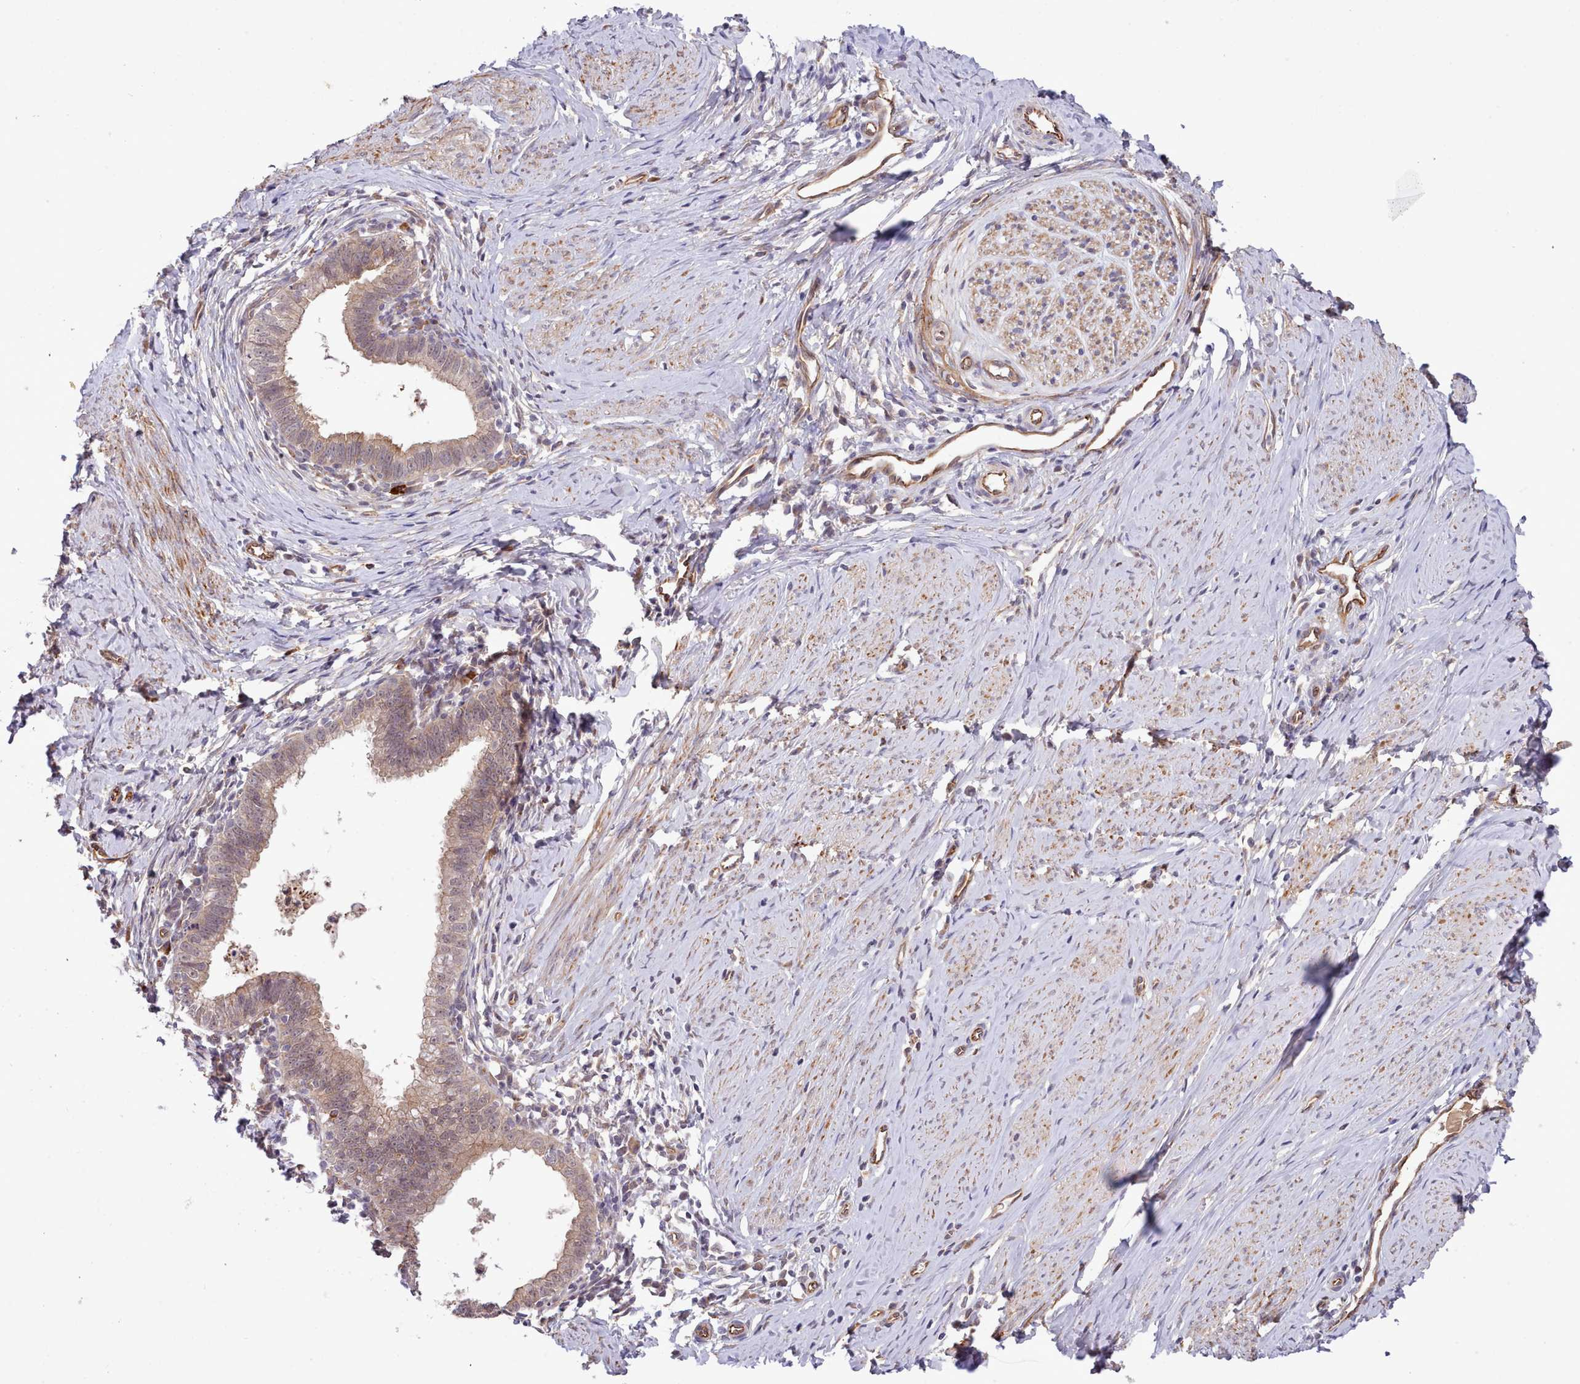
{"staining": {"intensity": "weak", "quantity": ">75%", "location": "cytoplasmic/membranous,nuclear"}, "tissue": "cervical cancer", "cell_type": "Tumor cells", "image_type": "cancer", "snomed": [{"axis": "morphology", "description": "Adenocarcinoma, NOS"}, {"axis": "topography", "description": "Cervix"}], "caption": "Immunohistochemical staining of human cervical cancer reveals low levels of weak cytoplasmic/membranous and nuclear positivity in approximately >75% of tumor cells.", "gene": "ZC3H13", "patient": {"sex": "female", "age": 36}}